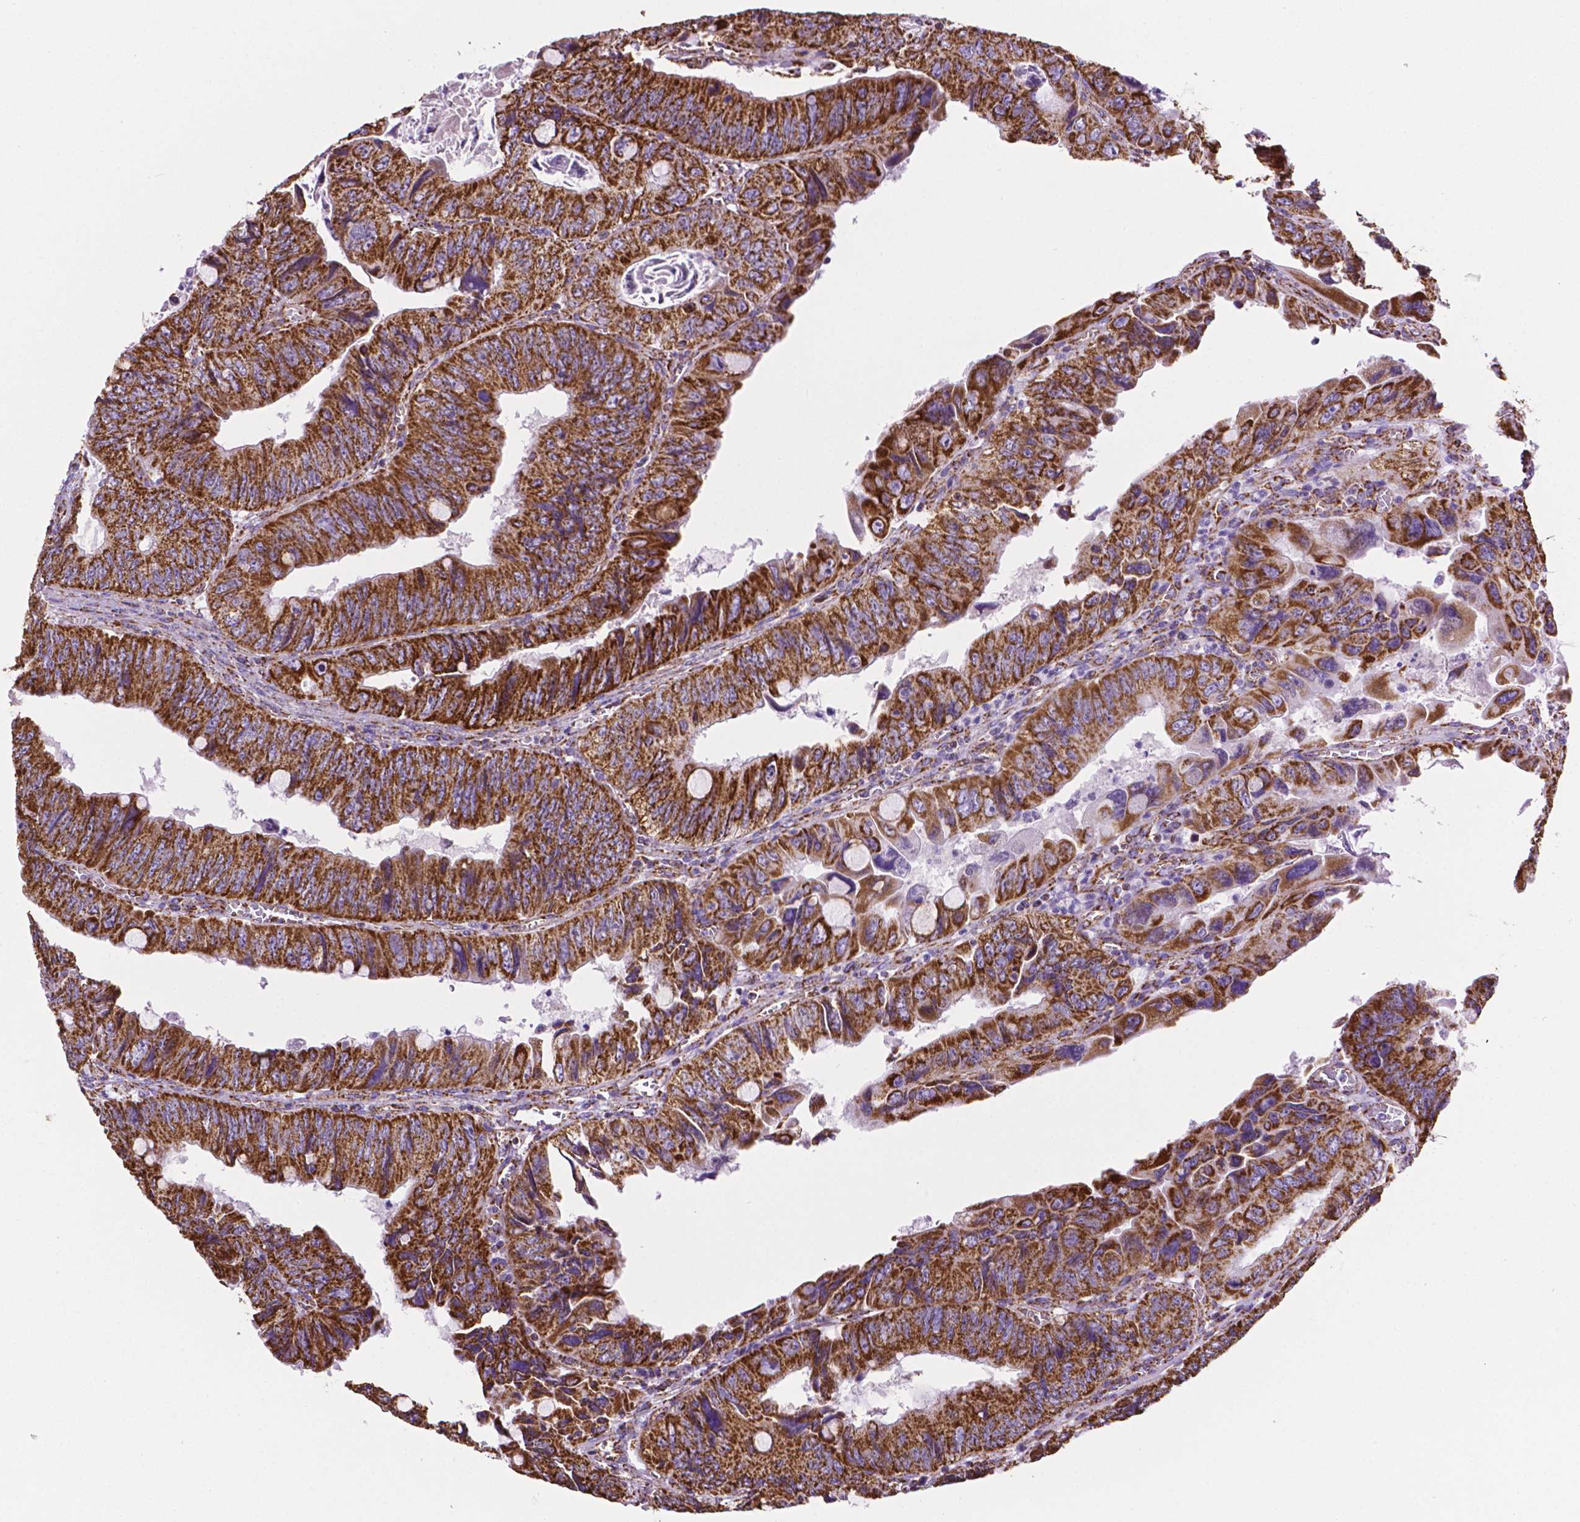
{"staining": {"intensity": "strong", "quantity": ">75%", "location": "cytoplasmic/membranous"}, "tissue": "colorectal cancer", "cell_type": "Tumor cells", "image_type": "cancer", "snomed": [{"axis": "morphology", "description": "Adenocarcinoma, NOS"}, {"axis": "topography", "description": "Colon"}], "caption": "IHC of colorectal cancer displays high levels of strong cytoplasmic/membranous positivity in approximately >75% of tumor cells.", "gene": "RMDN3", "patient": {"sex": "female", "age": 84}}